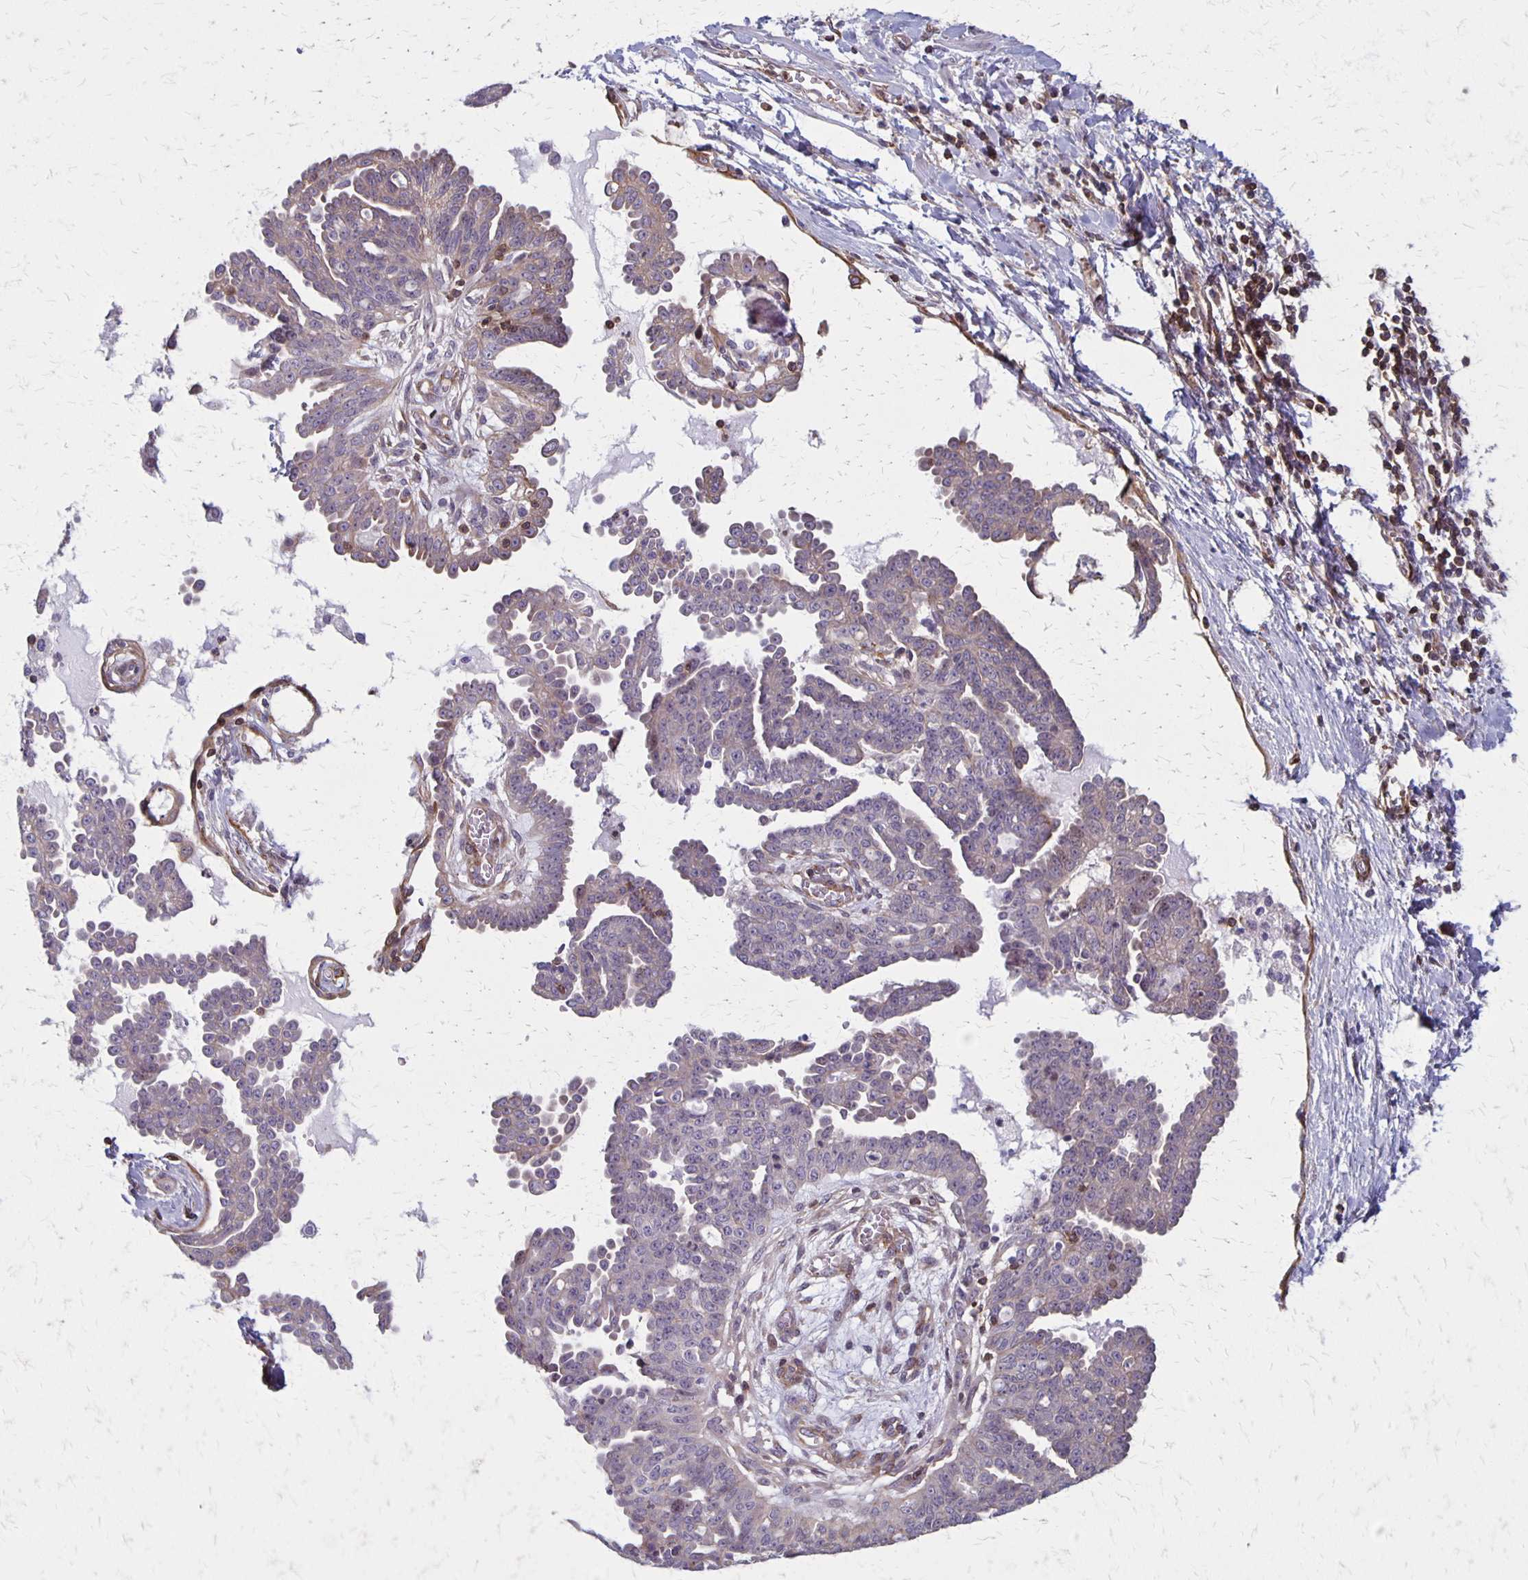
{"staining": {"intensity": "negative", "quantity": "none", "location": "none"}, "tissue": "ovarian cancer", "cell_type": "Tumor cells", "image_type": "cancer", "snomed": [{"axis": "morphology", "description": "Cystadenocarcinoma, serous, NOS"}, {"axis": "topography", "description": "Ovary"}], "caption": "This is an IHC image of human ovarian cancer. There is no staining in tumor cells.", "gene": "SEPTIN5", "patient": {"sex": "female", "age": 71}}